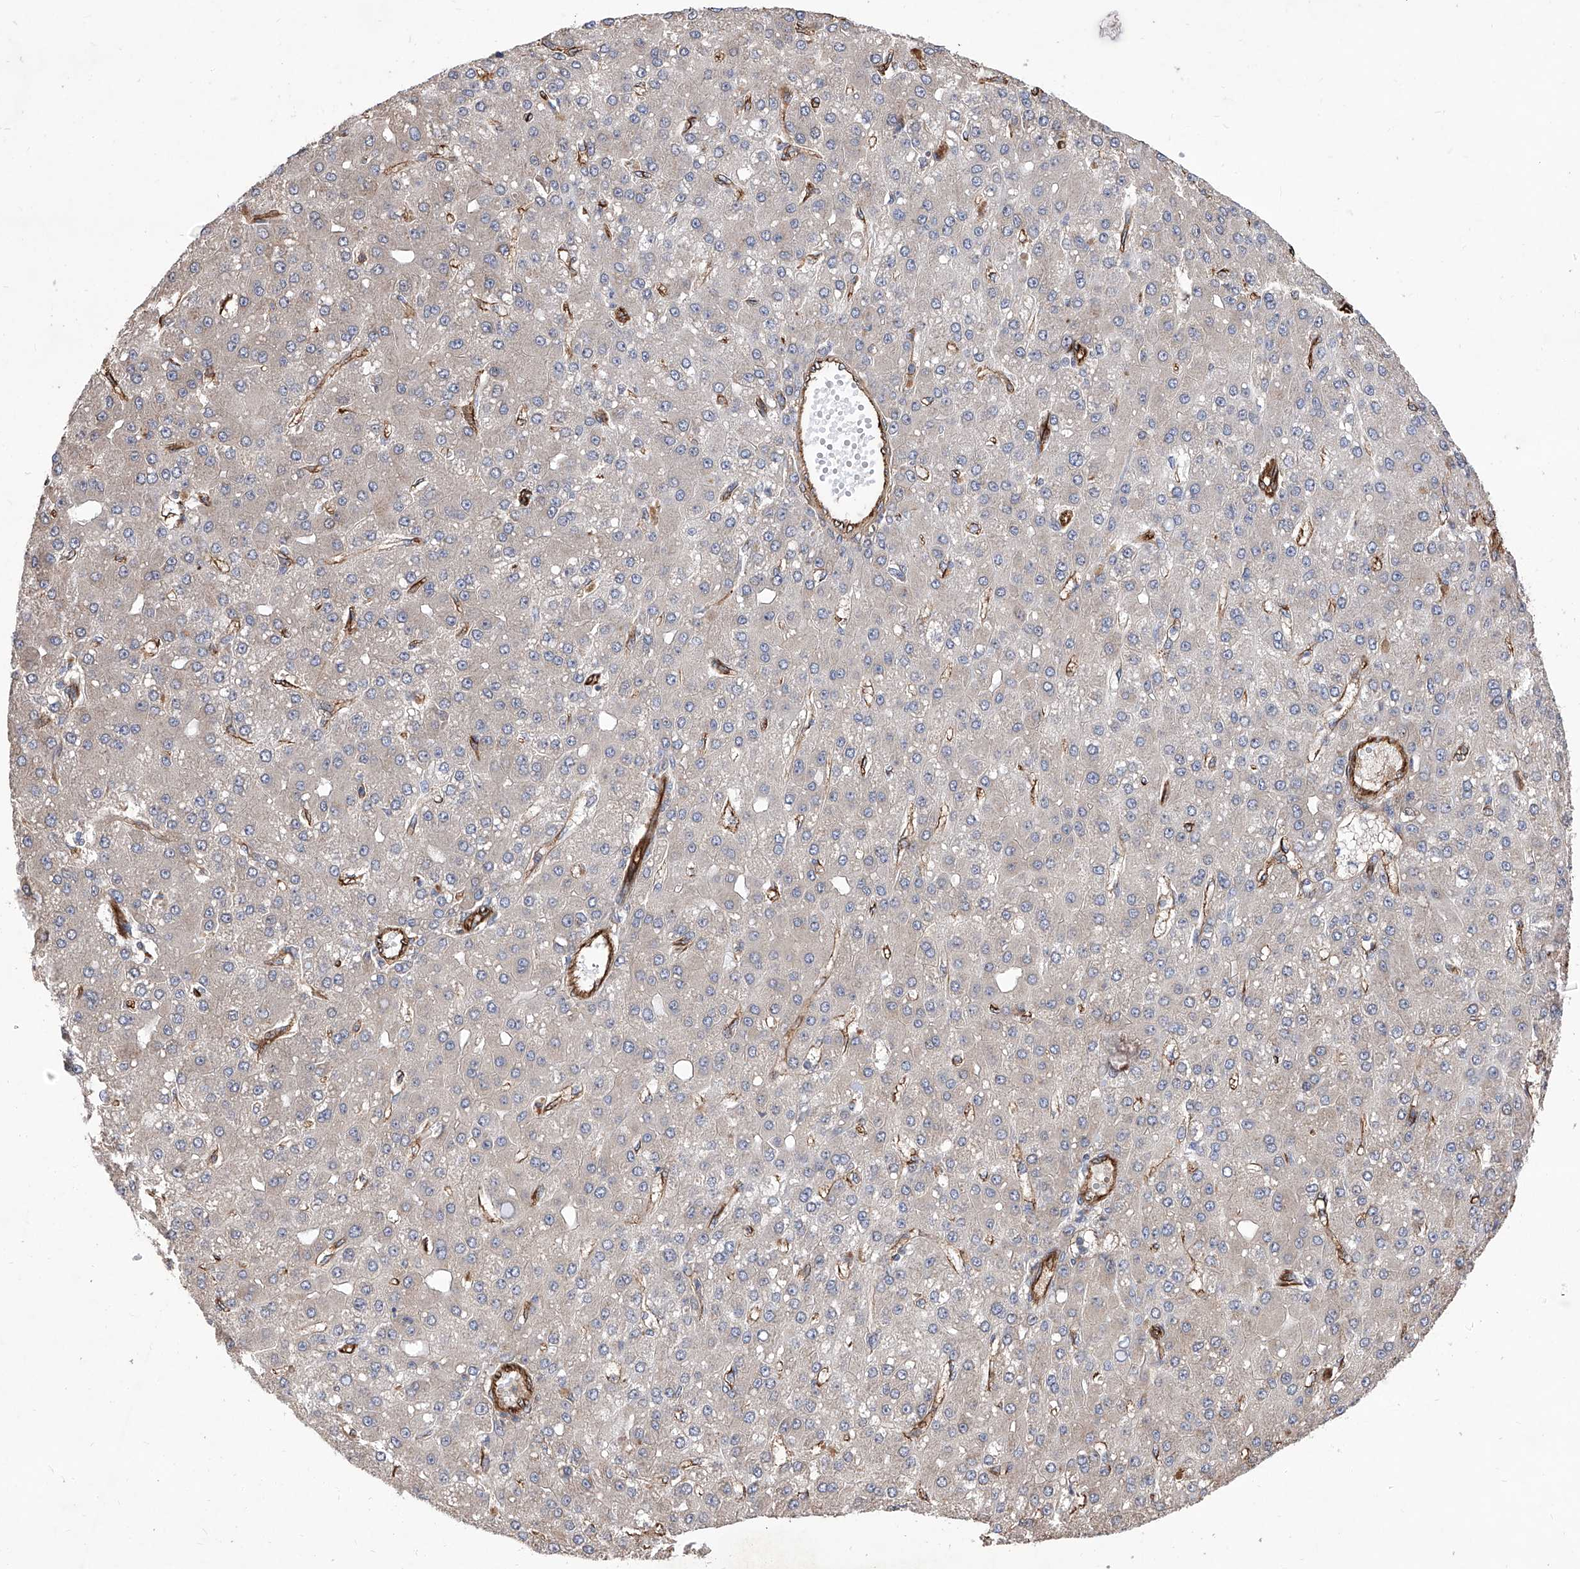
{"staining": {"intensity": "weak", "quantity": "<25%", "location": "cytoplasmic/membranous"}, "tissue": "liver cancer", "cell_type": "Tumor cells", "image_type": "cancer", "snomed": [{"axis": "morphology", "description": "Carcinoma, Hepatocellular, NOS"}, {"axis": "topography", "description": "Liver"}], "caption": "DAB (3,3'-diaminobenzidine) immunohistochemical staining of human liver cancer (hepatocellular carcinoma) demonstrates no significant expression in tumor cells.", "gene": "INPP5B", "patient": {"sex": "male", "age": 67}}